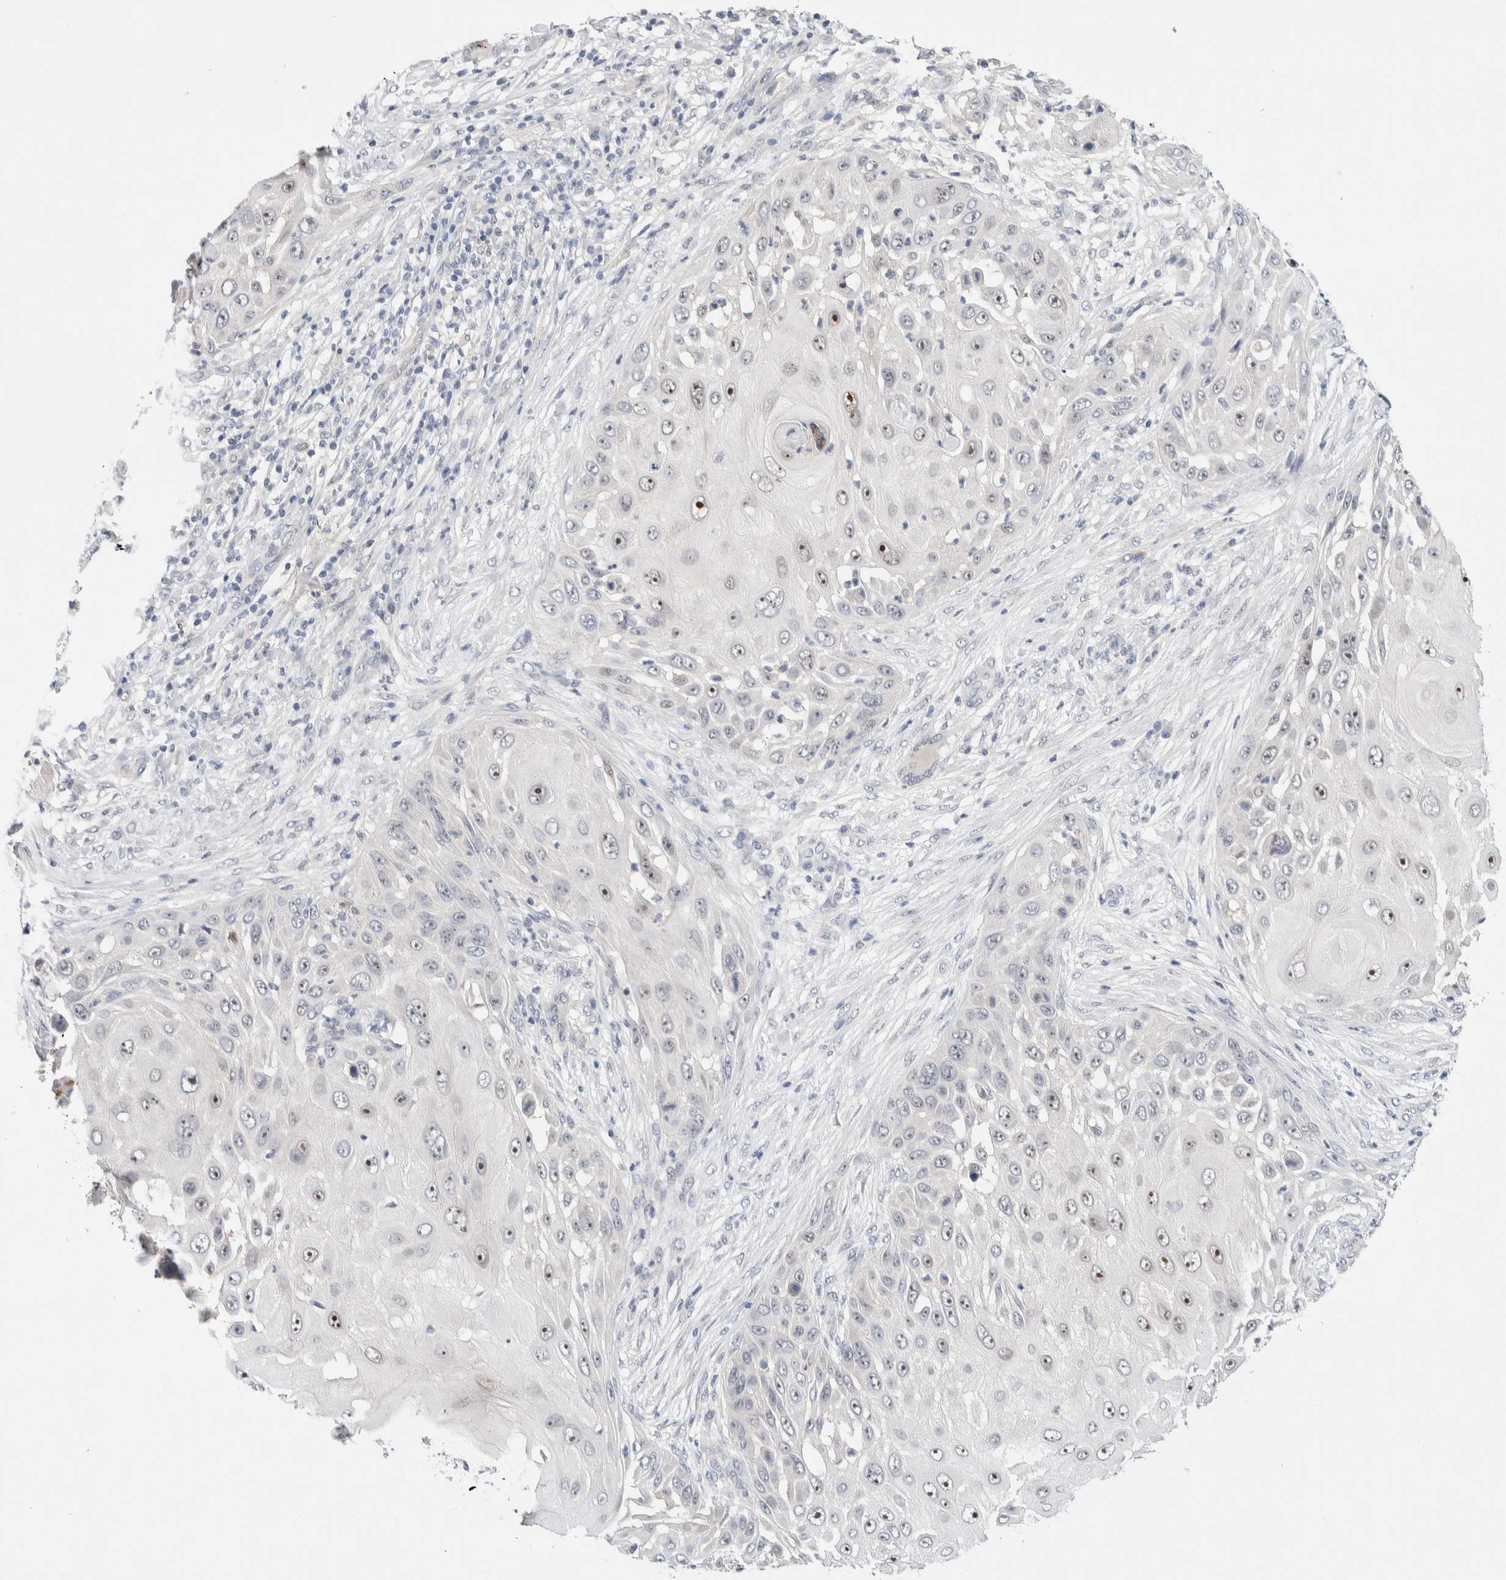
{"staining": {"intensity": "strong", "quantity": "<25%", "location": "nuclear"}, "tissue": "skin cancer", "cell_type": "Tumor cells", "image_type": "cancer", "snomed": [{"axis": "morphology", "description": "Squamous cell carcinoma, NOS"}, {"axis": "topography", "description": "Skin"}], "caption": "About <25% of tumor cells in human squamous cell carcinoma (skin) display strong nuclear protein staining as visualized by brown immunohistochemical staining.", "gene": "DNAJB6", "patient": {"sex": "female", "age": 44}}